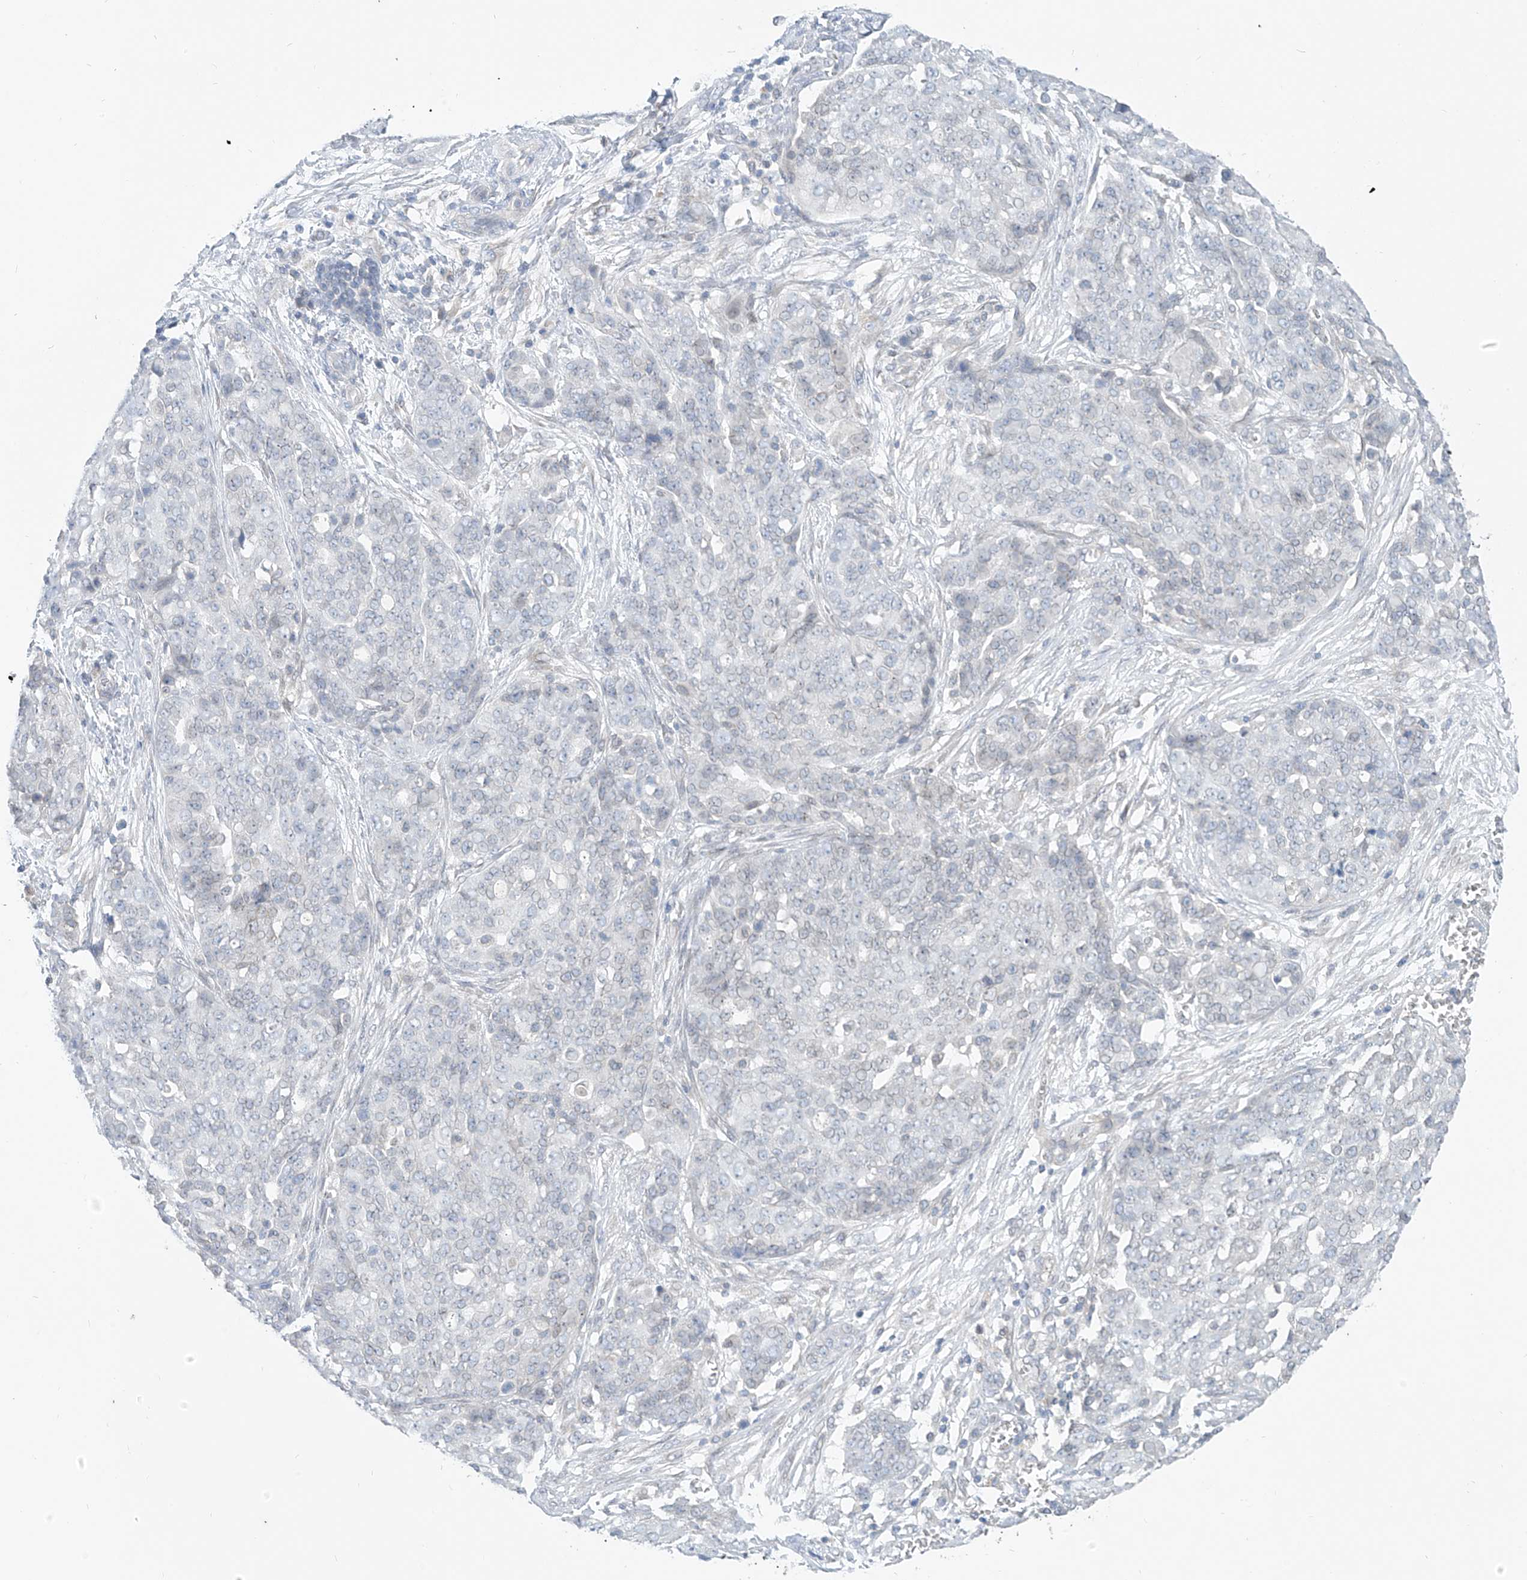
{"staining": {"intensity": "negative", "quantity": "none", "location": "none"}, "tissue": "ovarian cancer", "cell_type": "Tumor cells", "image_type": "cancer", "snomed": [{"axis": "morphology", "description": "Cystadenocarcinoma, serous, NOS"}, {"axis": "topography", "description": "Soft tissue"}, {"axis": "topography", "description": "Ovary"}], "caption": "This image is of ovarian cancer stained with immunohistochemistry to label a protein in brown with the nuclei are counter-stained blue. There is no positivity in tumor cells.", "gene": "KRTAP25-1", "patient": {"sex": "female", "age": 57}}